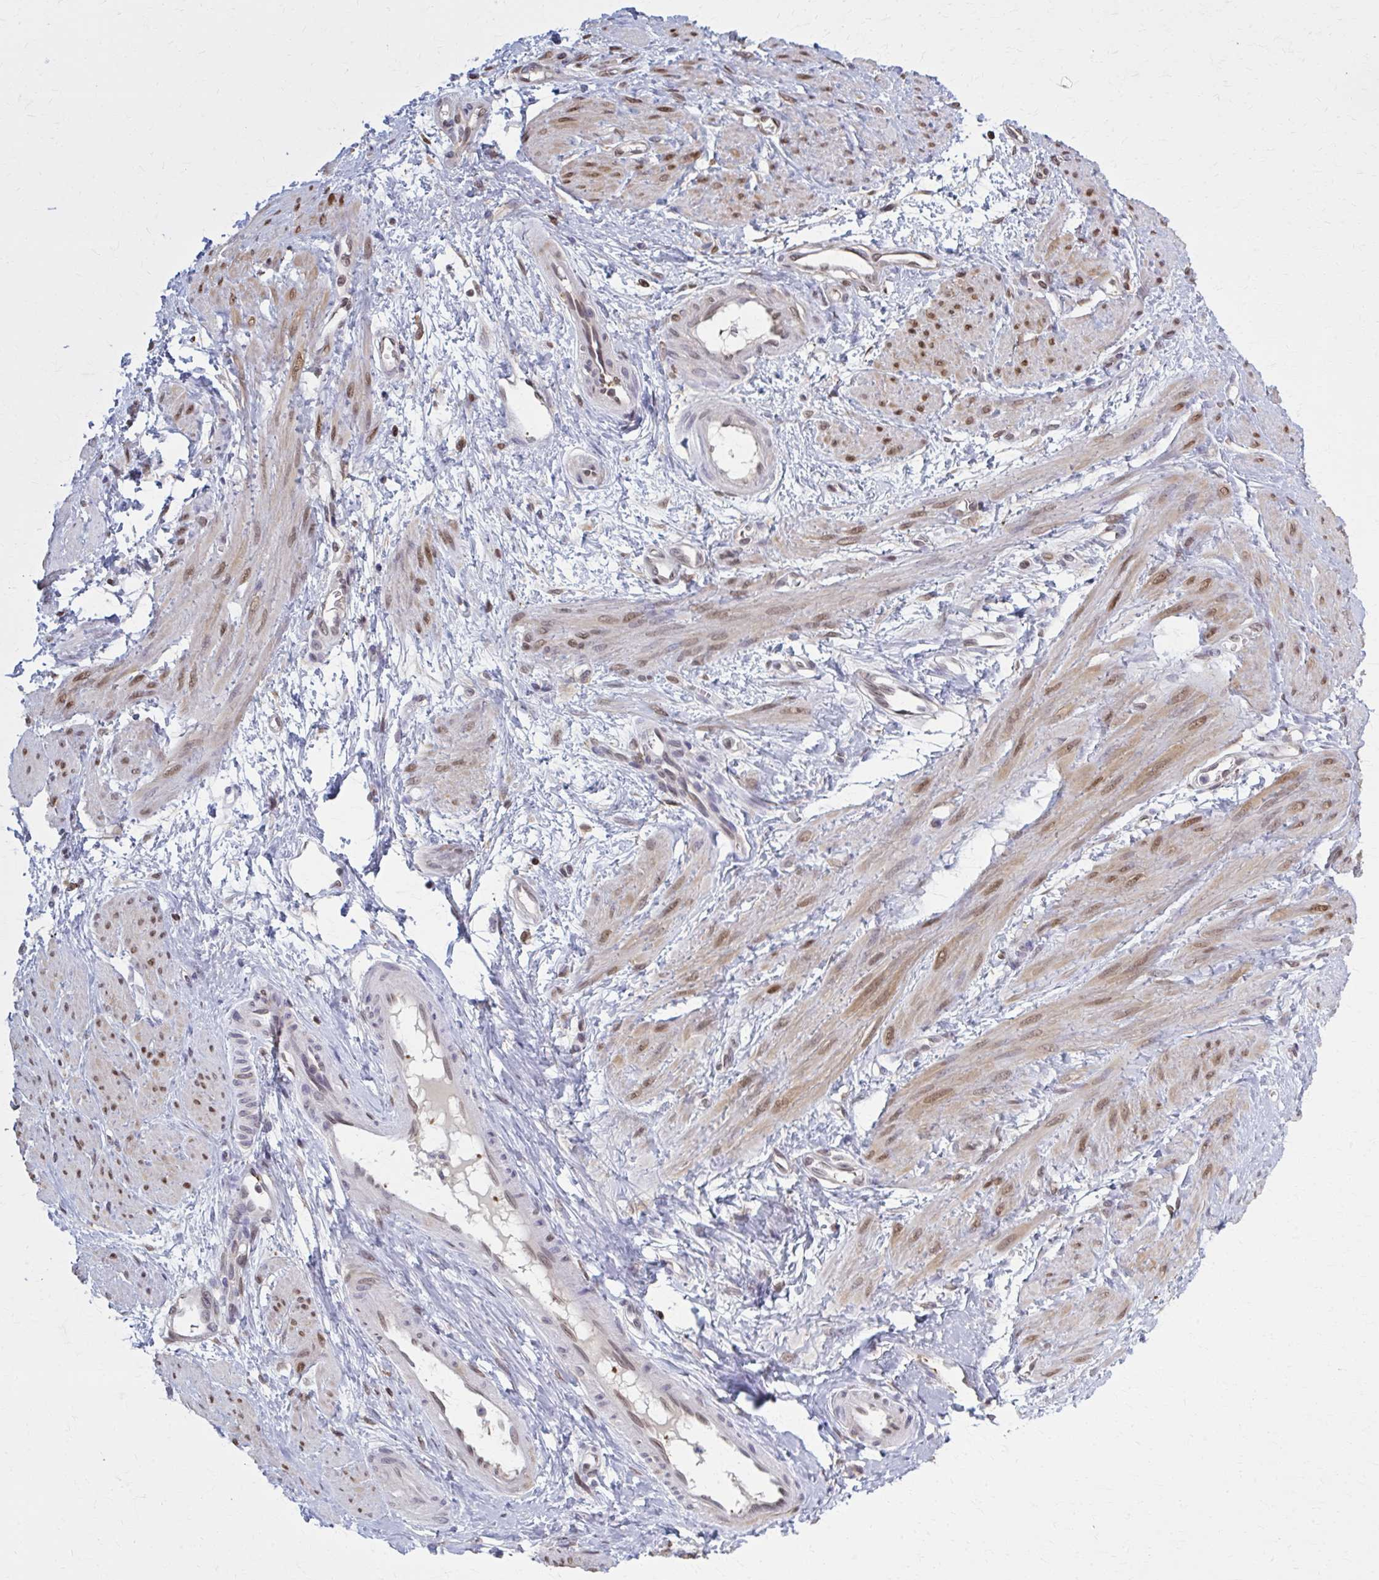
{"staining": {"intensity": "moderate", "quantity": ">75%", "location": "nuclear"}, "tissue": "smooth muscle", "cell_type": "Smooth muscle cells", "image_type": "normal", "snomed": [{"axis": "morphology", "description": "Normal tissue, NOS"}, {"axis": "topography", "description": "Smooth muscle"}, {"axis": "topography", "description": "Uterus"}], "caption": "Smooth muscle was stained to show a protein in brown. There is medium levels of moderate nuclear positivity in about >75% of smooth muscle cells. (brown staining indicates protein expression, while blue staining denotes nuclei).", "gene": "MDH1", "patient": {"sex": "female", "age": 39}}